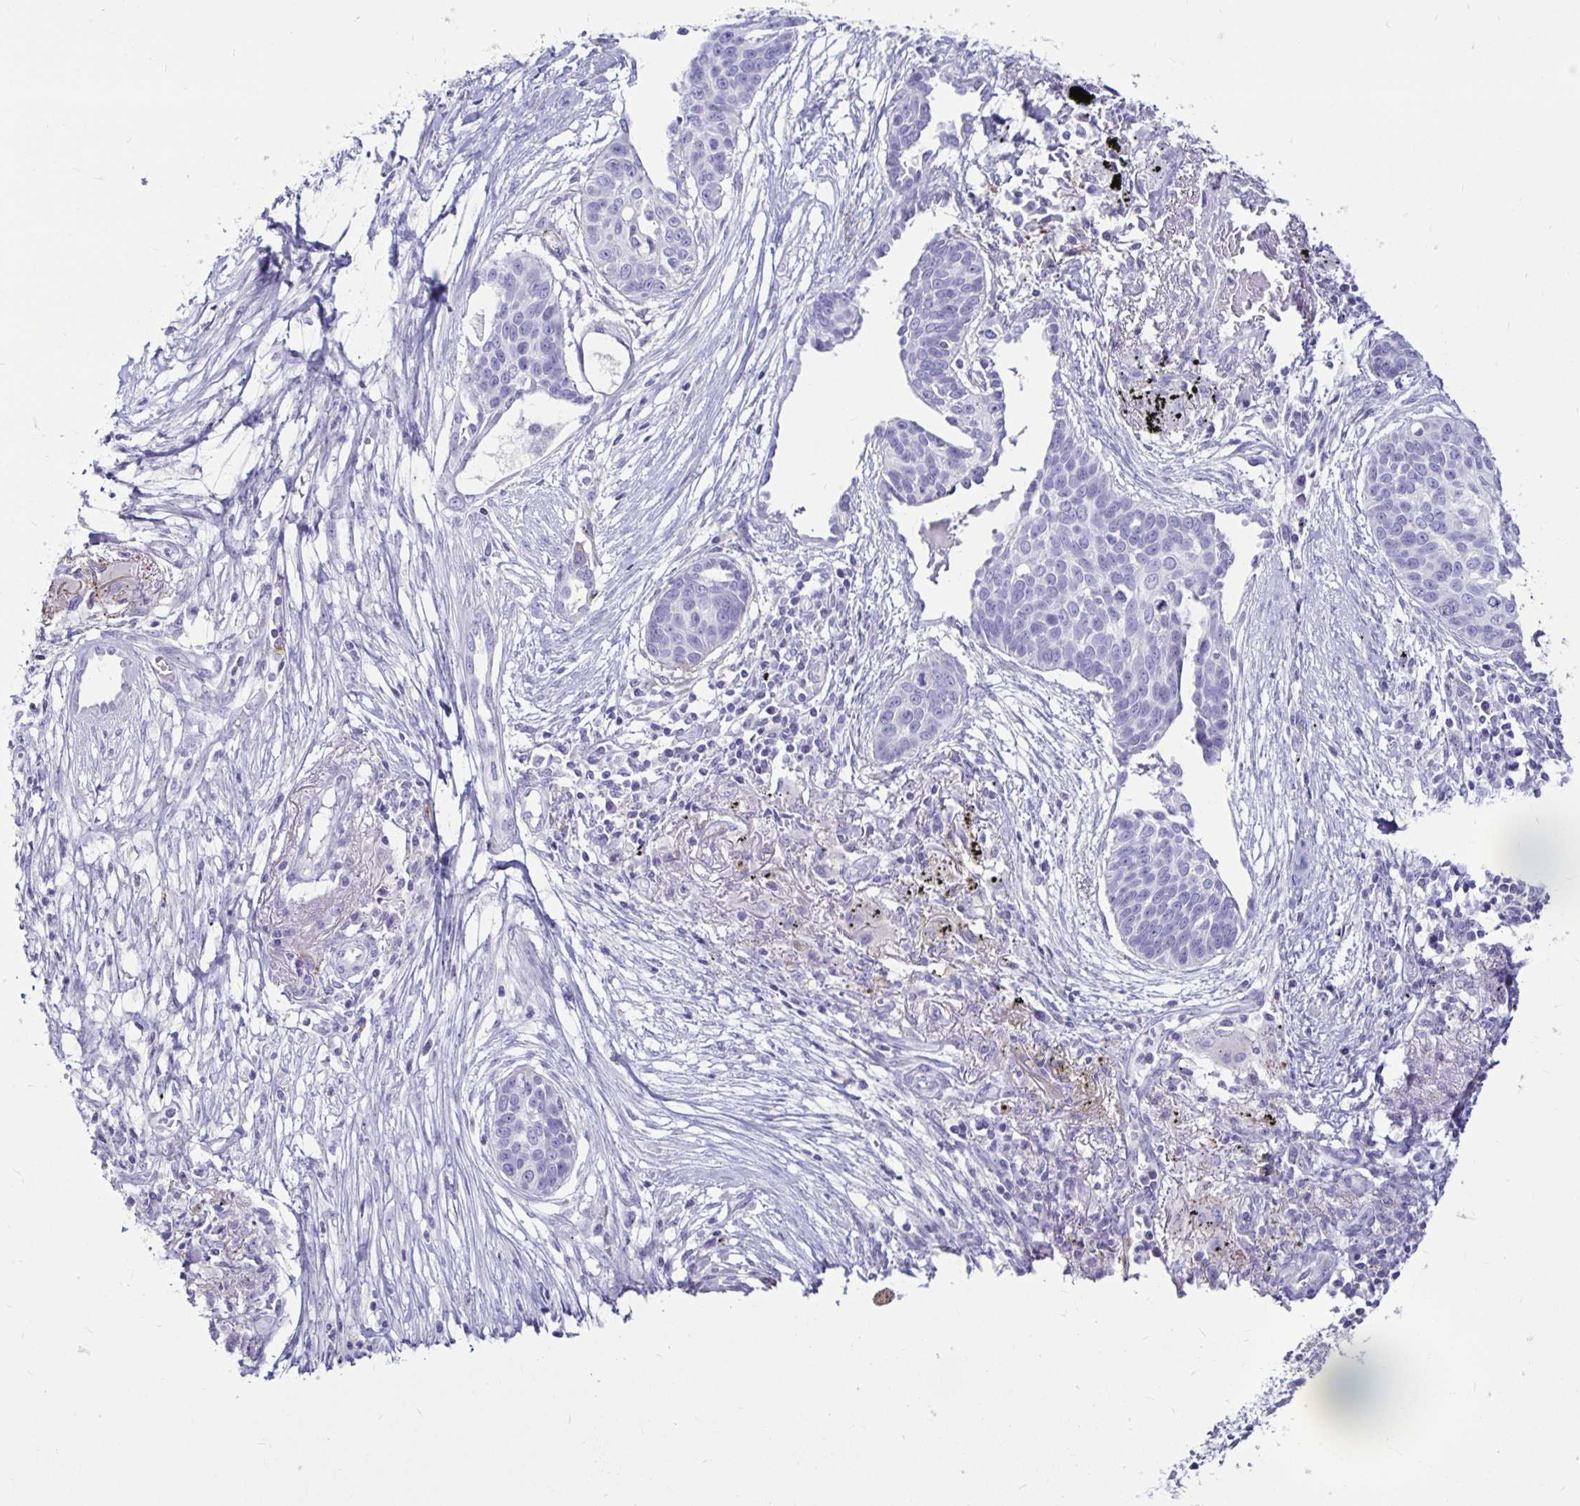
{"staining": {"intensity": "negative", "quantity": "none", "location": "none"}, "tissue": "lung cancer", "cell_type": "Tumor cells", "image_type": "cancer", "snomed": [{"axis": "morphology", "description": "Squamous cell carcinoma, NOS"}, {"axis": "topography", "description": "Lung"}], "caption": "A photomicrograph of human lung cancer is negative for staining in tumor cells. (Stains: DAB (3,3'-diaminobenzidine) immunohistochemistry with hematoxylin counter stain, Microscopy: brightfield microscopy at high magnification).", "gene": "TIMP1", "patient": {"sex": "male", "age": 71}}